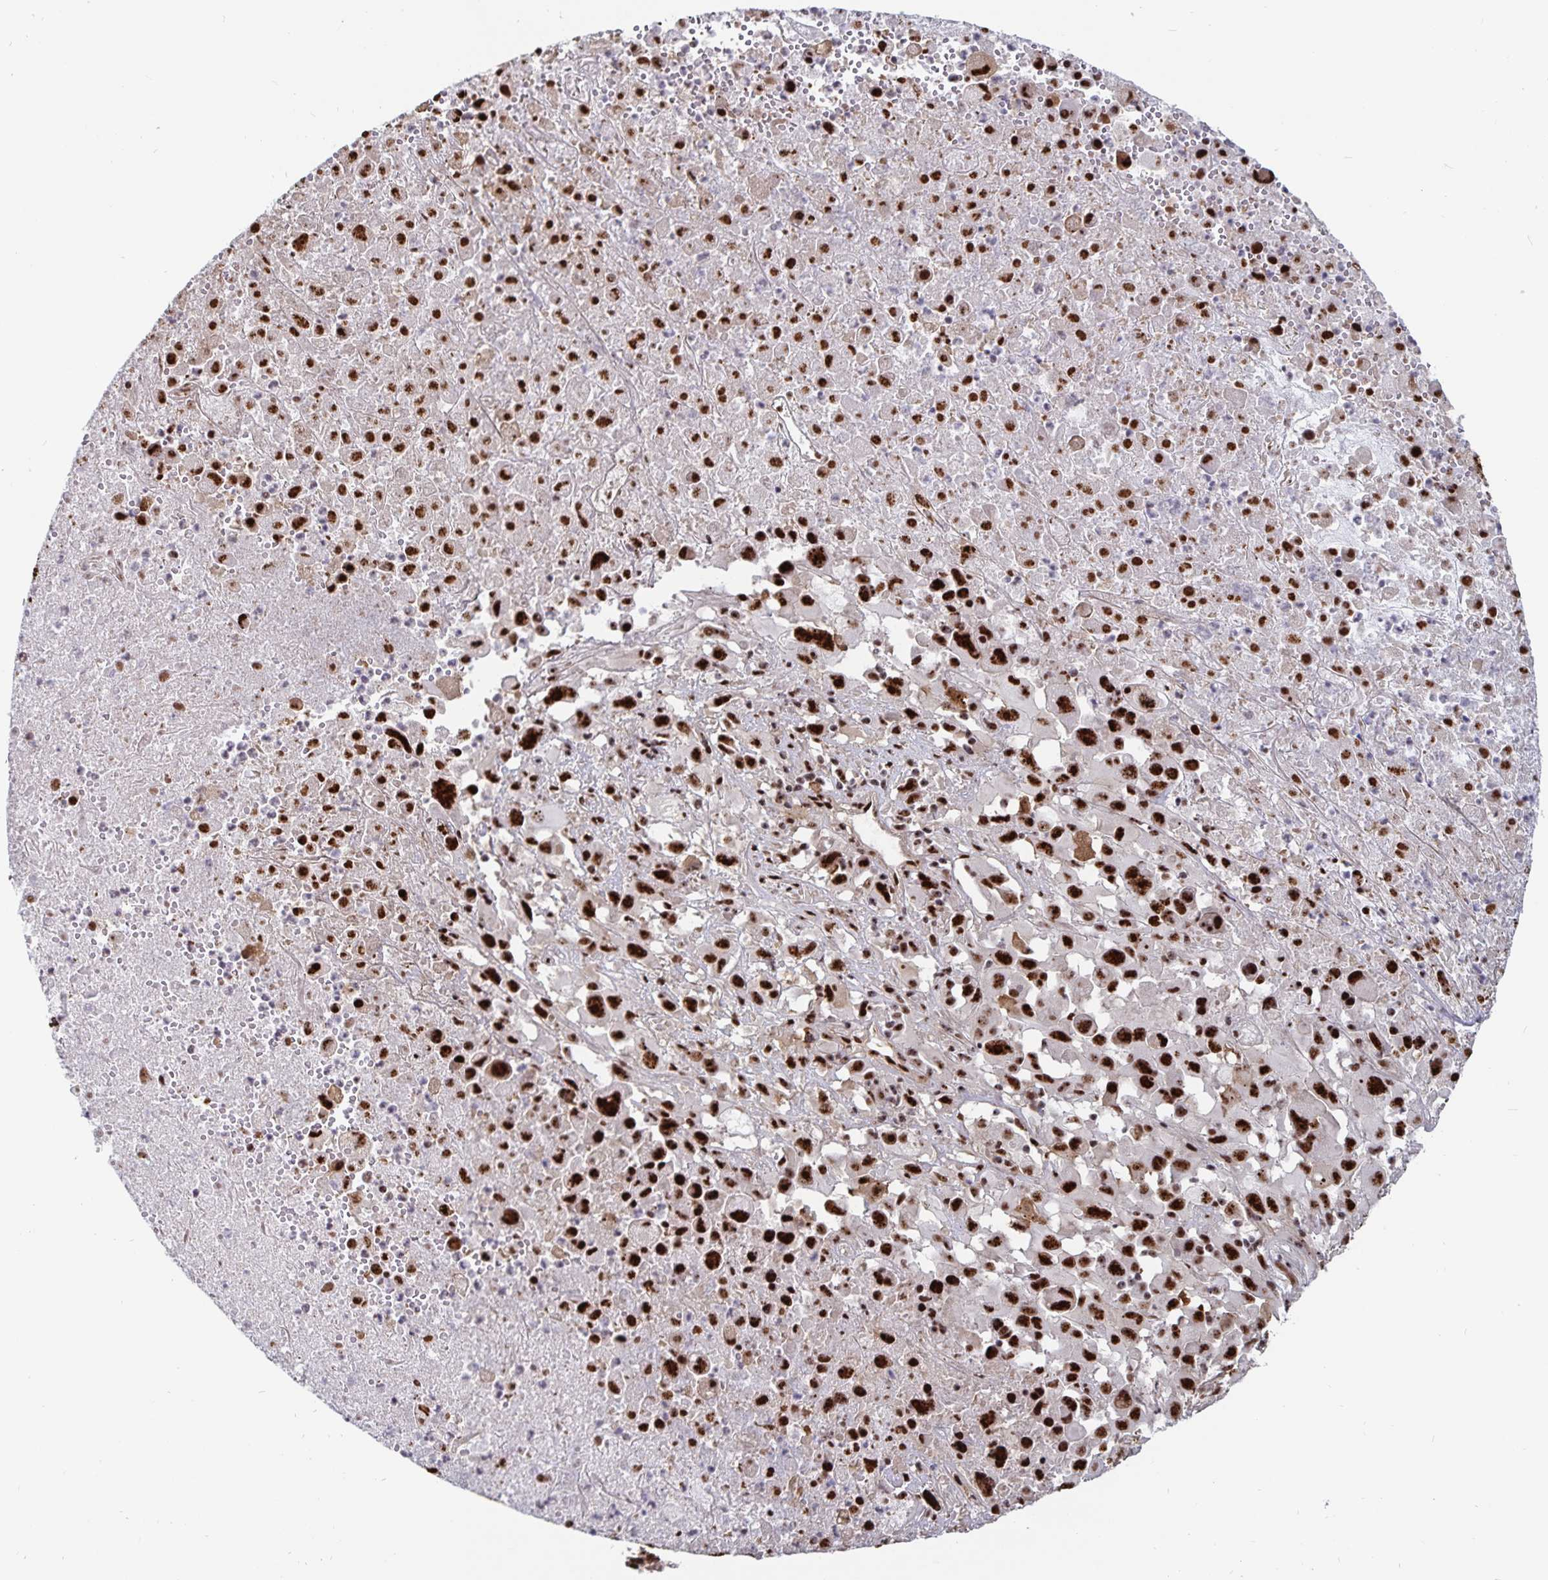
{"staining": {"intensity": "strong", "quantity": ">75%", "location": "nuclear"}, "tissue": "melanoma", "cell_type": "Tumor cells", "image_type": "cancer", "snomed": [{"axis": "morphology", "description": "Malignant melanoma, Metastatic site"}, {"axis": "topography", "description": "Soft tissue"}], "caption": "Malignant melanoma (metastatic site) stained with a protein marker displays strong staining in tumor cells.", "gene": "LAS1L", "patient": {"sex": "male", "age": 50}}